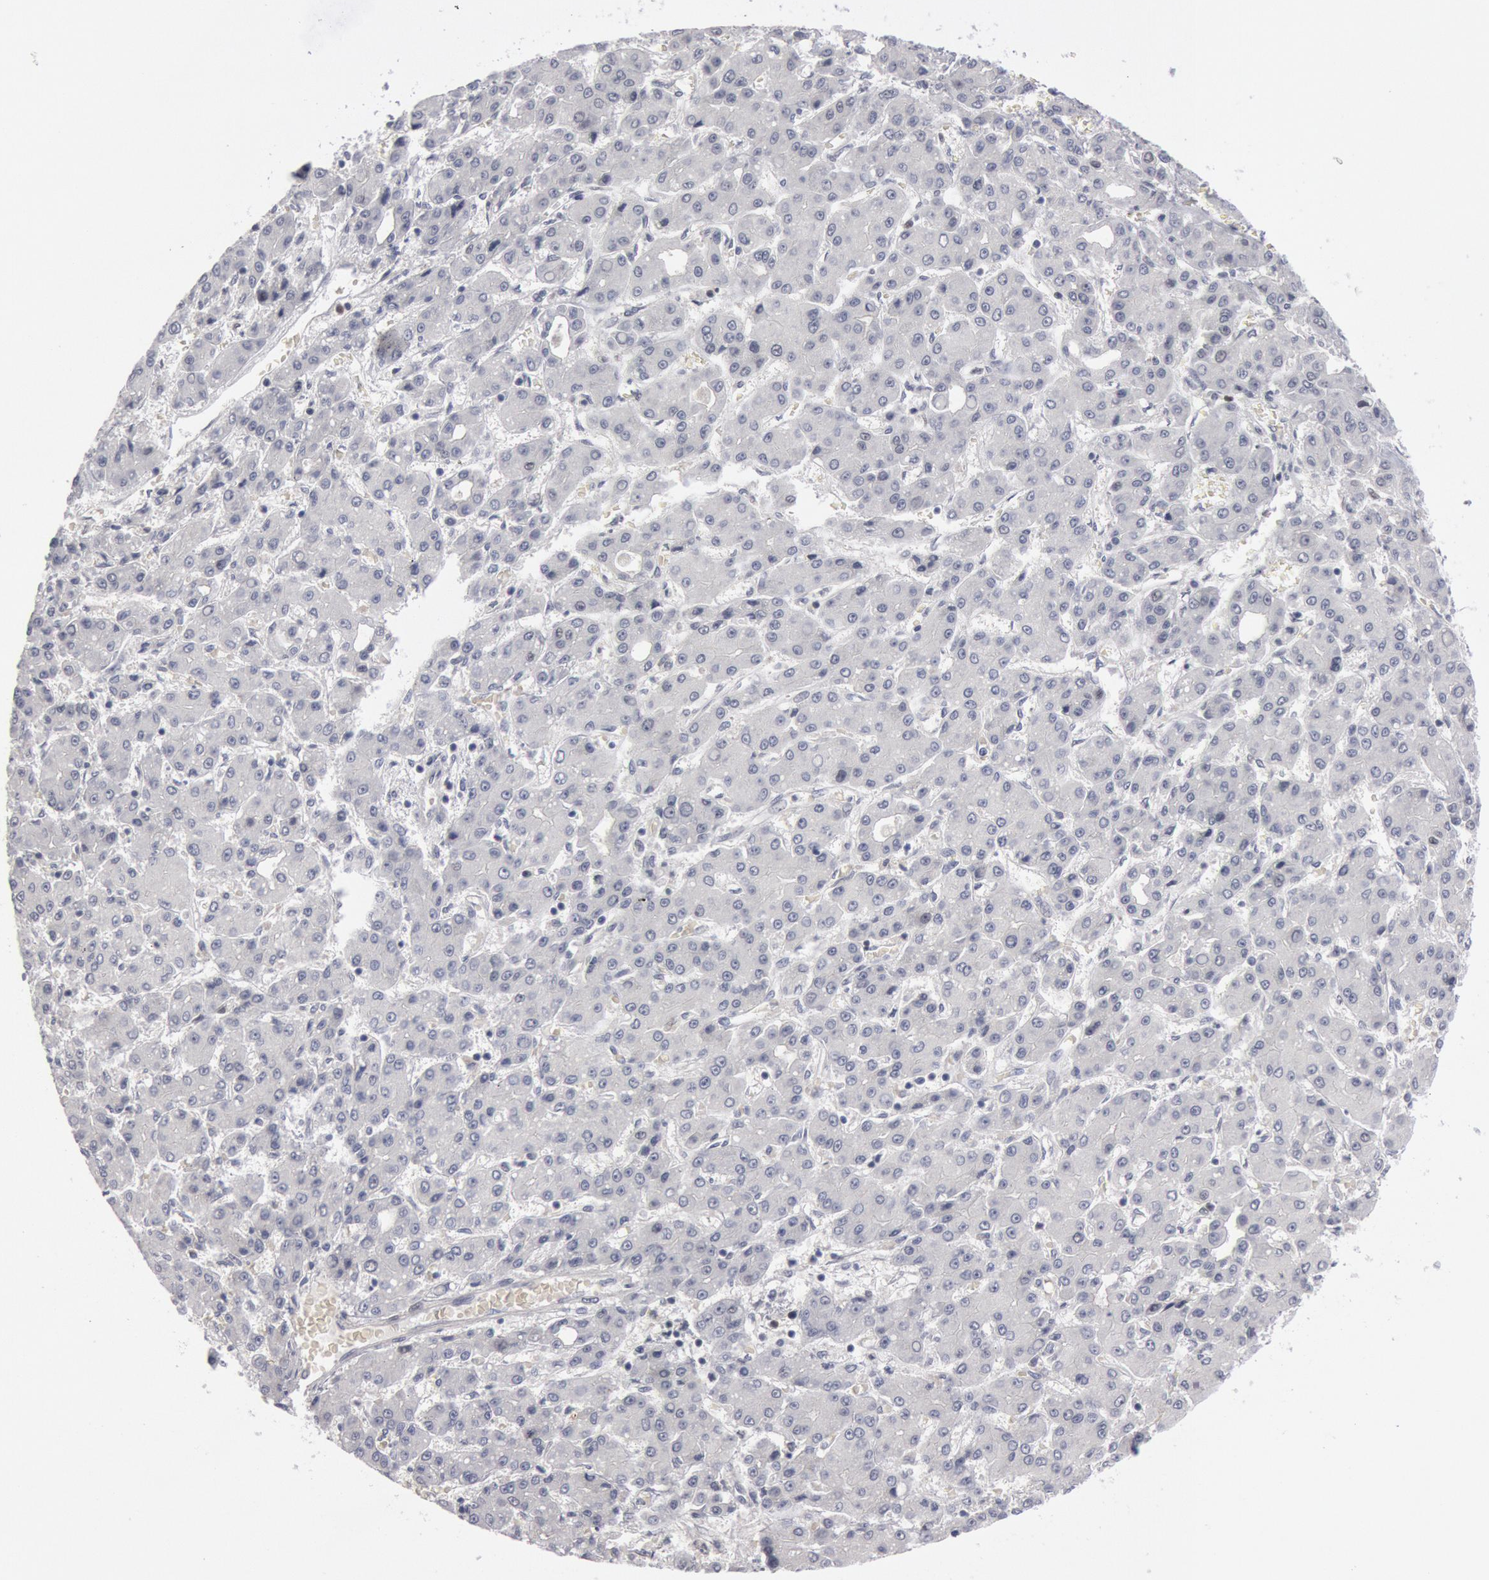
{"staining": {"intensity": "negative", "quantity": "none", "location": "none"}, "tissue": "liver cancer", "cell_type": "Tumor cells", "image_type": "cancer", "snomed": [{"axis": "morphology", "description": "Carcinoma, Hepatocellular, NOS"}, {"axis": "topography", "description": "Liver"}], "caption": "Immunohistochemistry histopathology image of neoplastic tissue: human hepatocellular carcinoma (liver) stained with DAB (3,3'-diaminobenzidine) exhibits no significant protein expression in tumor cells.", "gene": "WDHD1", "patient": {"sex": "male", "age": 69}}